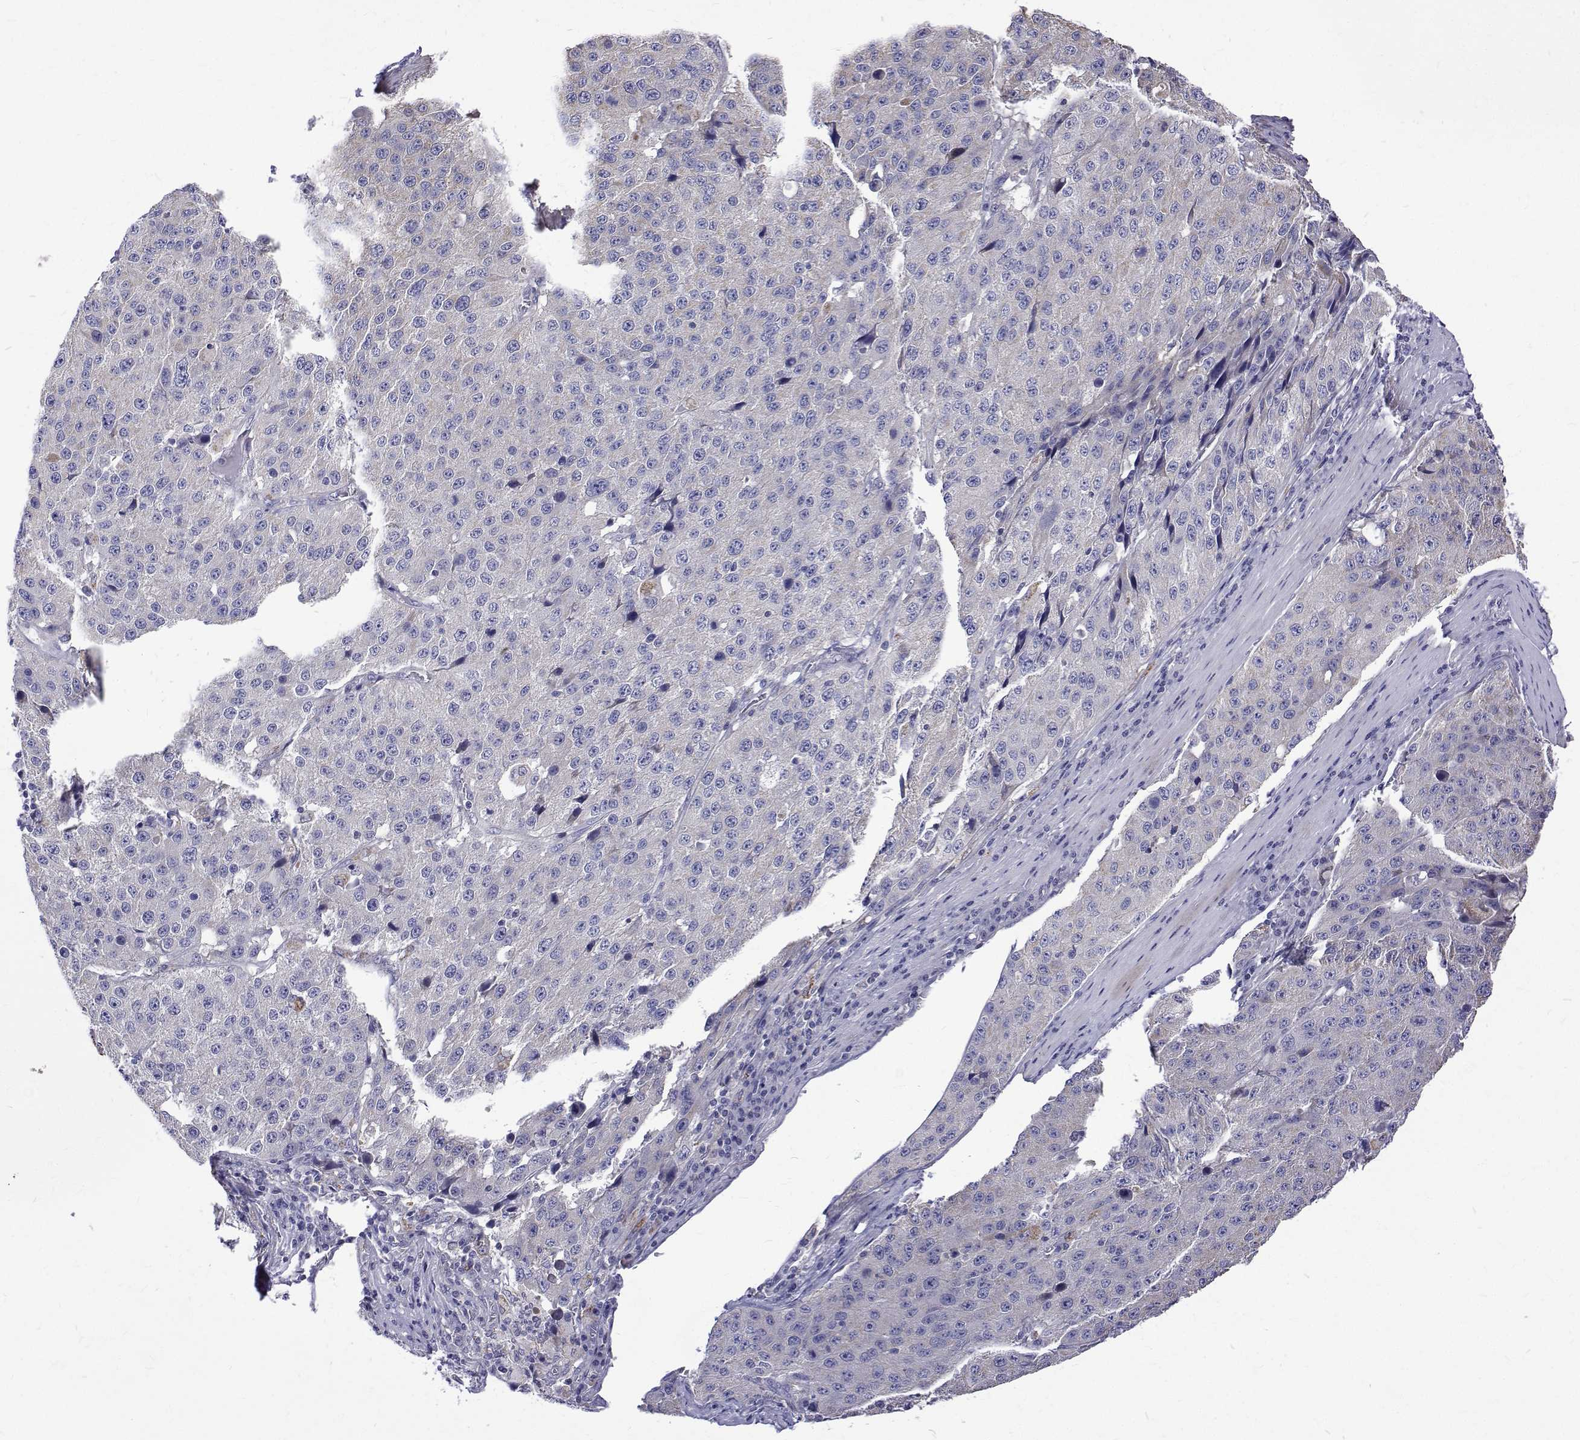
{"staining": {"intensity": "negative", "quantity": "none", "location": "none"}, "tissue": "stomach cancer", "cell_type": "Tumor cells", "image_type": "cancer", "snomed": [{"axis": "morphology", "description": "Adenocarcinoma, NOS"}, {"axis": "topography", "description": "Stomach"}], "caption": "Tumor cells are negative for brown protein staining in adenocarcinoma (stomach).", "gene": "PADI1", "patient": {"sex": "male", "age": 71}}